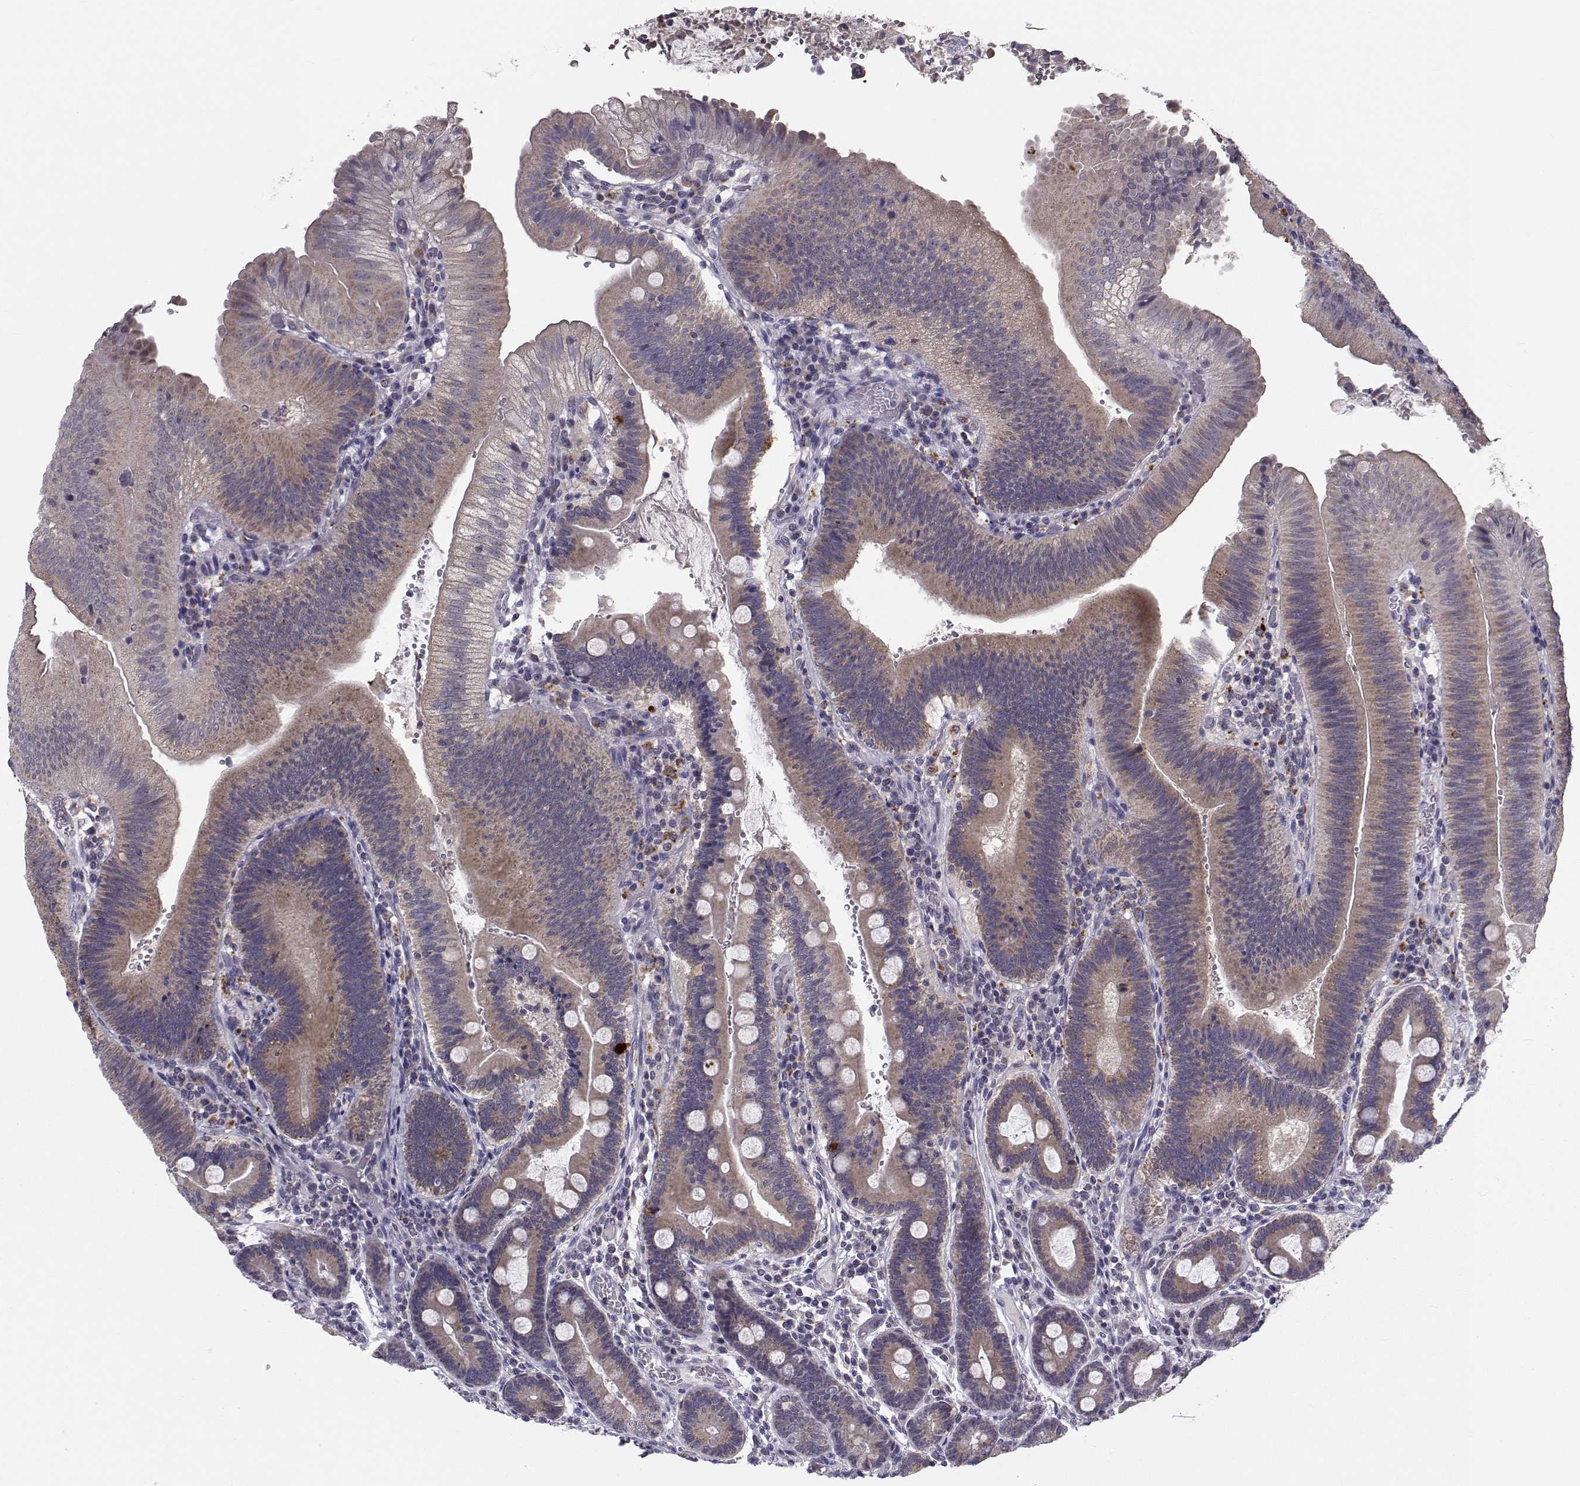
{"staining": {"intensity": "weak", "quantity": "25%-75%", "location": "cytoplasmic/membranous"}, "tissue": "duodenum", "cell_type": "Glandular cells", "image_type": "normal", "snomed": [{"axis": "morphology", "description": "Normal tissue, NOS"}, {"axis": "topography", "description": "Duodenum"}], "caption": "Approximately 25%-75% of glandular cells in unremarkable human duodenum exhibit weak cytoplasmic/membranous protein positivity as visualized by brown immunohistochemical staining.", "gene": "ANGPT1", "patient": {"sex": "female", "age": 62}}